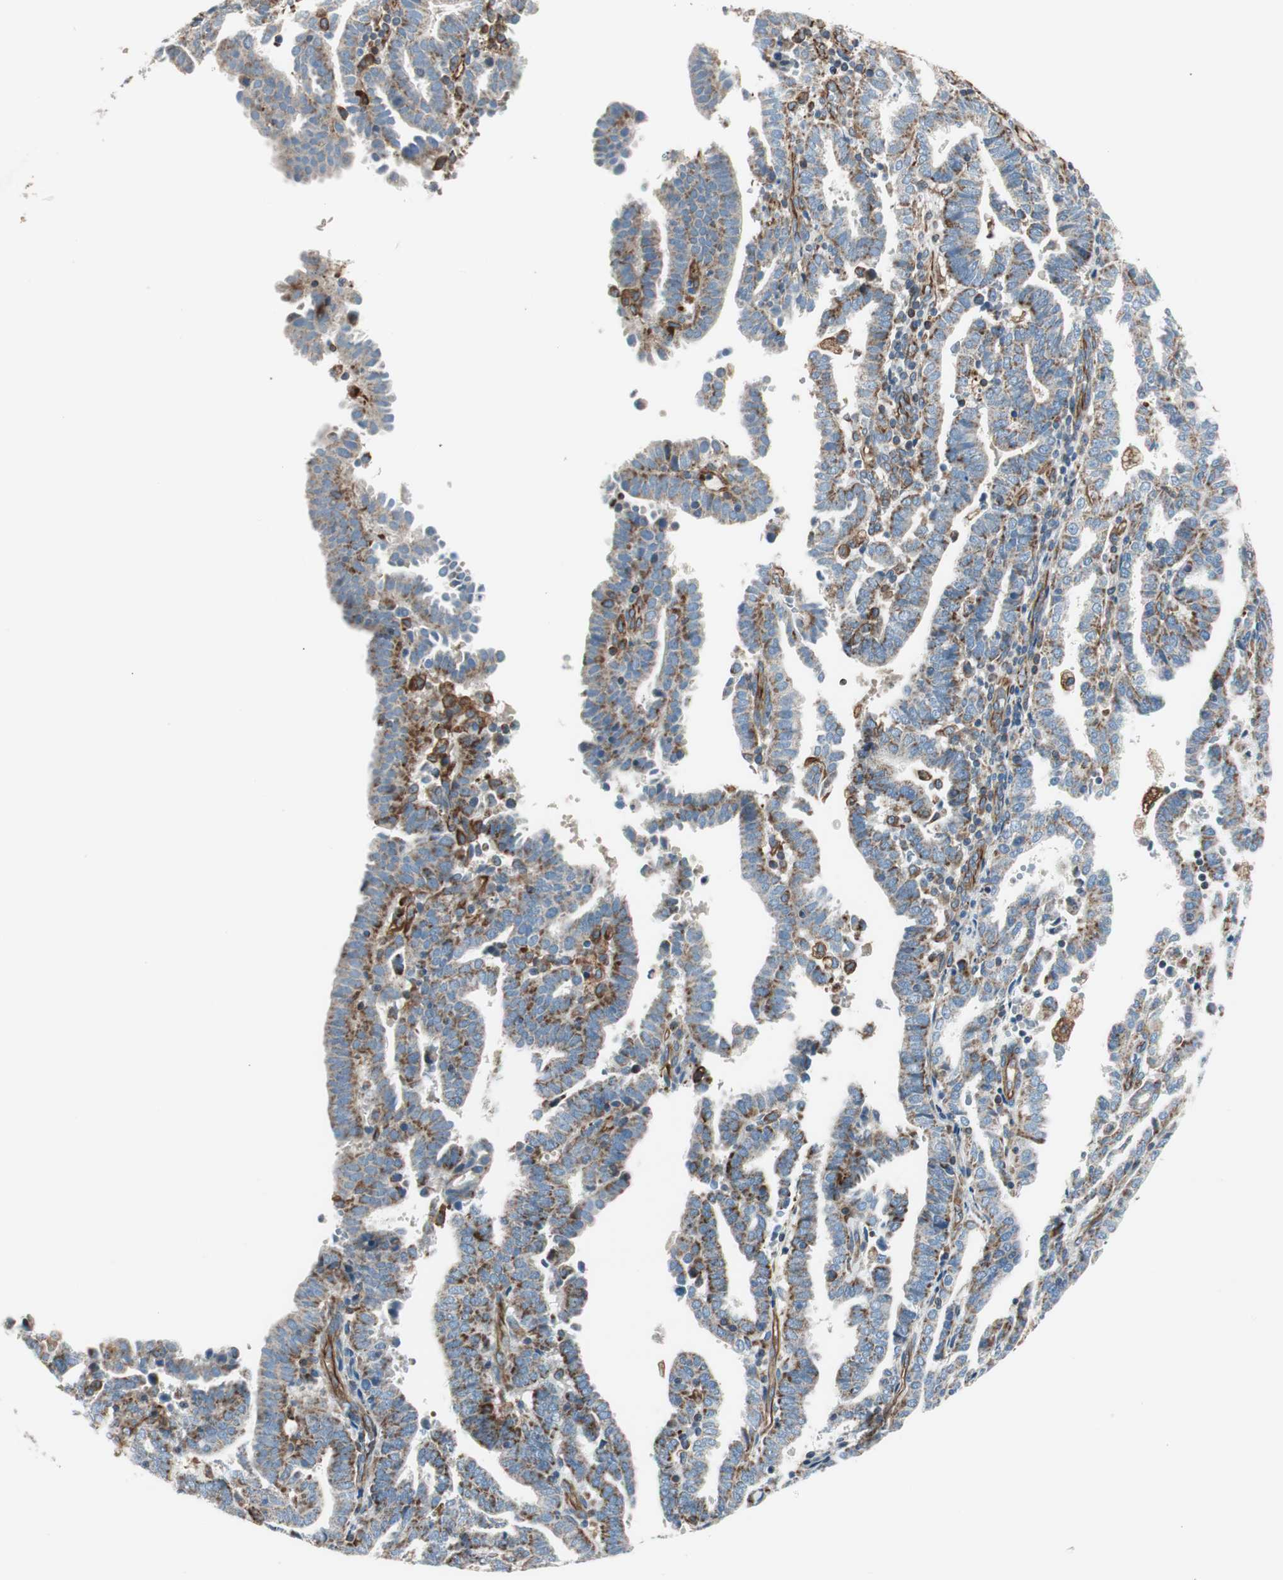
{"staining": {"intensity": "moderate", "quantity": "25%-75%", "location": "cytoplasmic/membranous"}, "tissue": "endometrial cancer", "cell_type": "Tumor cells", "image_type": "cancer", "snomed": [{"axis": "morphology", "description": "Adenocarcinoma, NOS"}, {"axis": "topography", "description": "Uterus"}], "caption": "There is medium levels of moderate cytoplasmic/membranous positivity in tumor cells of endometrial cancer (adenocarcinoma), as demonstrated by immunohistochemical staining (brown color).", "gene": "SRCIN1", "patient": {"sex": "female", "age": 83}}